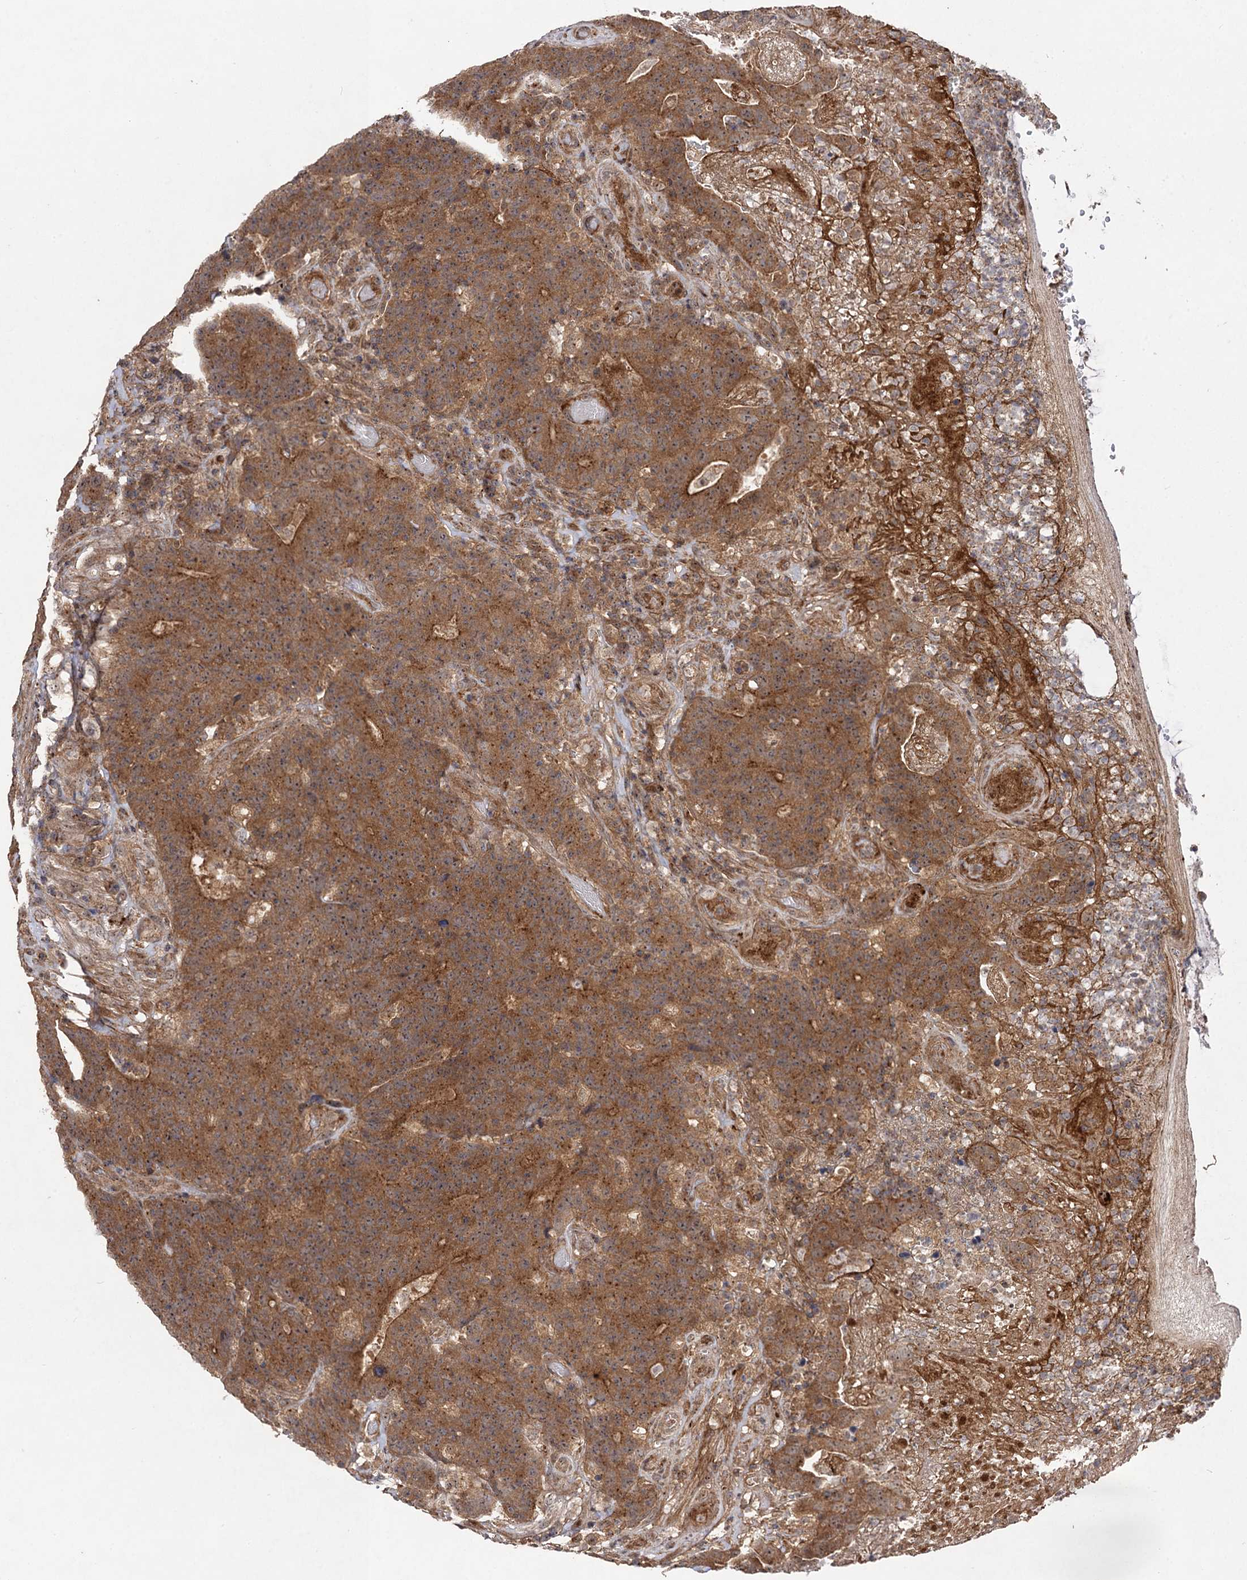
{"staining": {"intensity": "moderate", "quantity": ">75%", "location": "cytoplasmic/membranous,nuclear"}, "tissue": "colorectal cancer", "cell_type": "Tumor cells", "image_type": "cancer", "snomed": [{"axis": "morphology", "description": "Adenocarcinoma, NOS"}, {"axis": "topography", "description": "Colon"}], "caption": "This histopathology image shows IHC staining of human colorectal cancer (adenocarcinoma), with medium moderate cytoplasmic/membranous and nuclear positivity in about >75% of tumor cells.", "gene": "KXD1", "patient": {"sex": "female", "age": 75}}